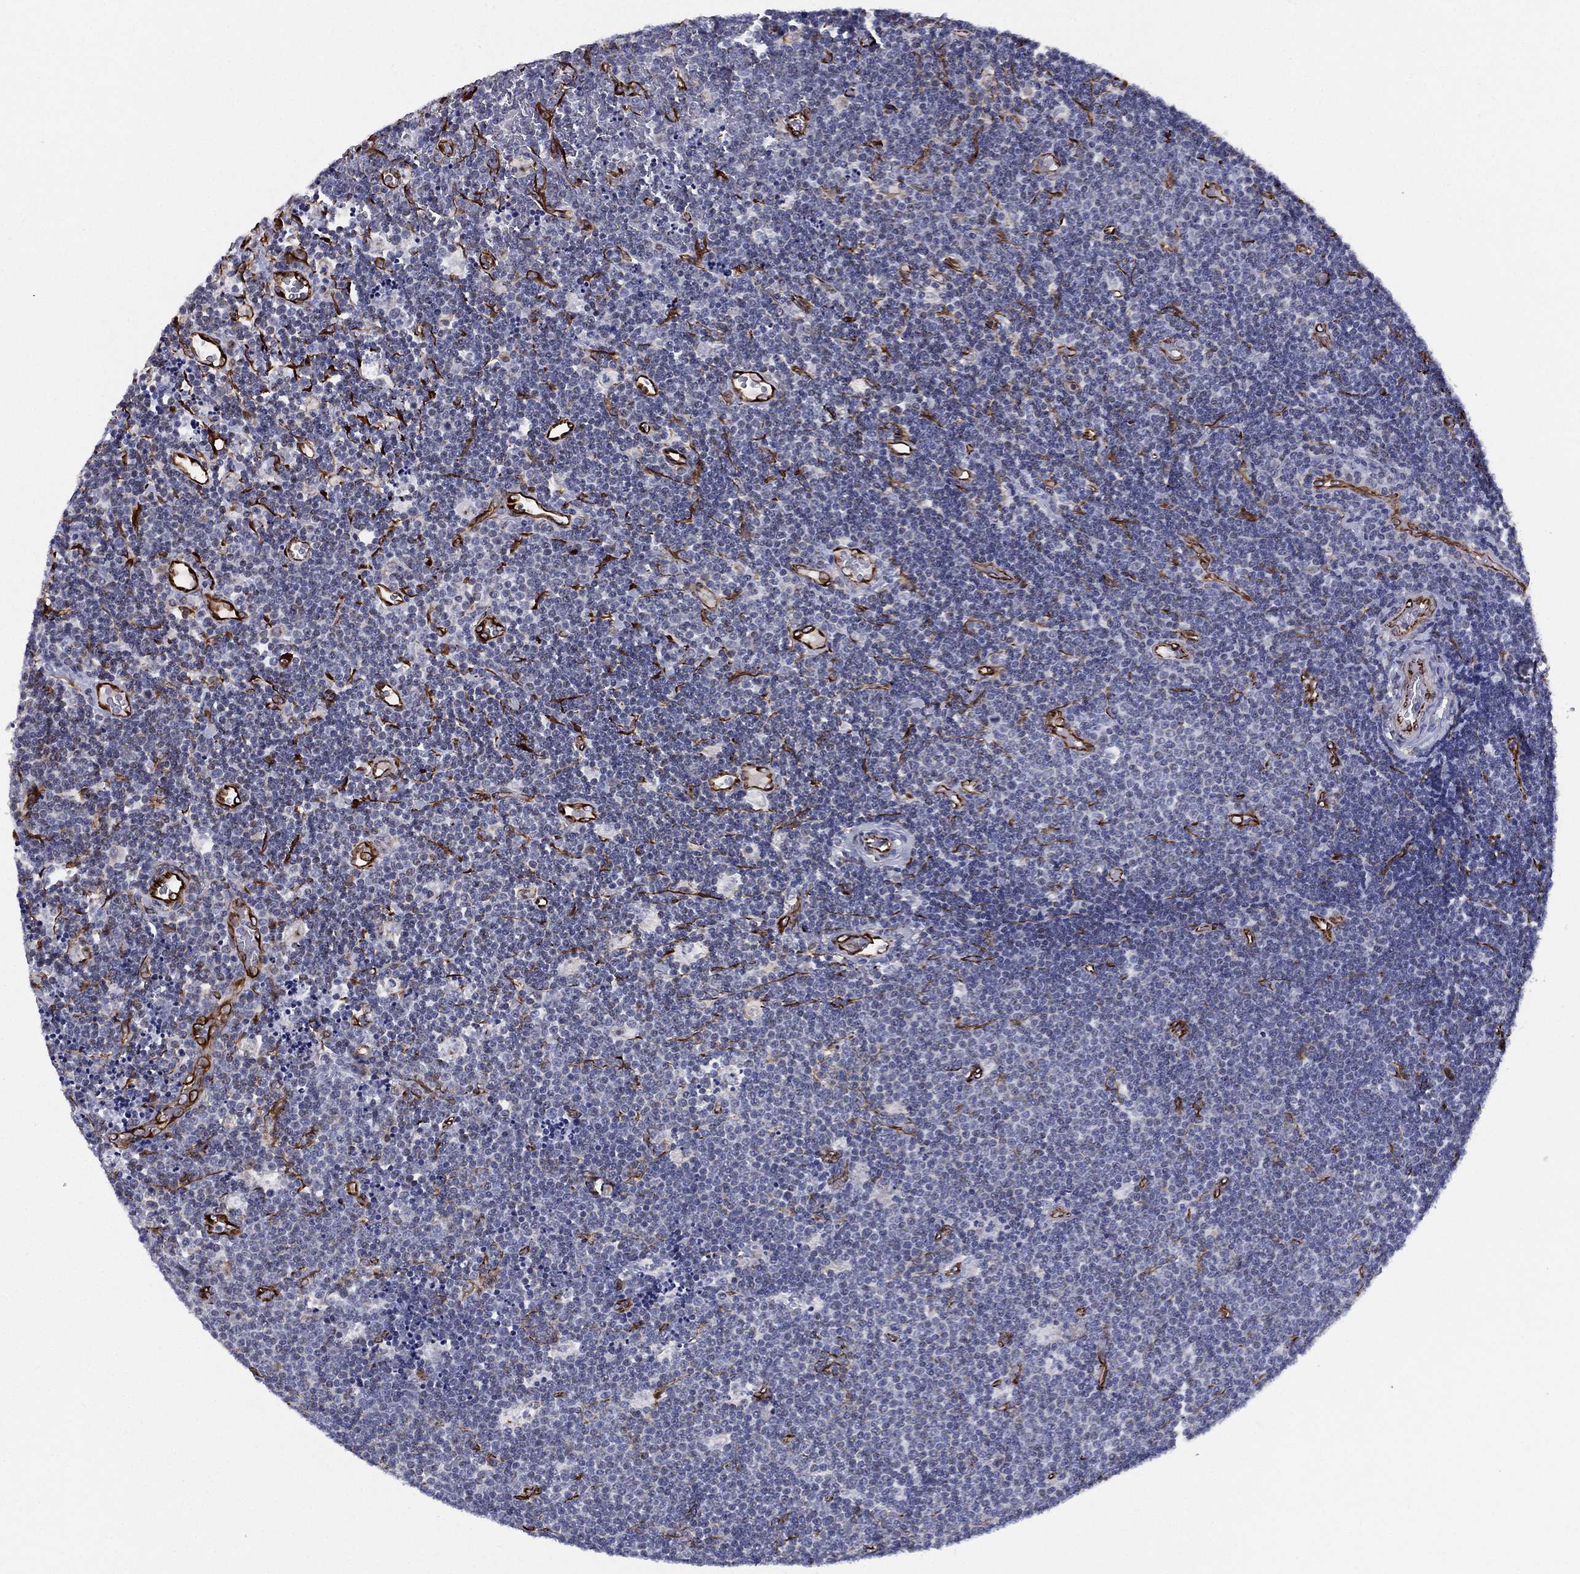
{"staining": {"intensity": "negative", "quantity": "none", "location": "none"}, "tissue": "lymphoma", "cell_type": "Tumor cells", "image_type": "cancer", "snomed": [{"axis": "morphology", "description": "Malignant lymphoma, non-Hodgkin's type, Low grade"}, {"axis": "topography", "description": "Brain"}], "caption": "Tumor cells are negative for brown protein staining in malignant lymphoma, non-Hodgkin's type (low-grade). Brightfield microscopy of IHC stained with DAB (brown) and hematoxylin (blue), captured at high magnification.", "gene": "MAS1", "patient": {"sex": "female", "age": 66}}